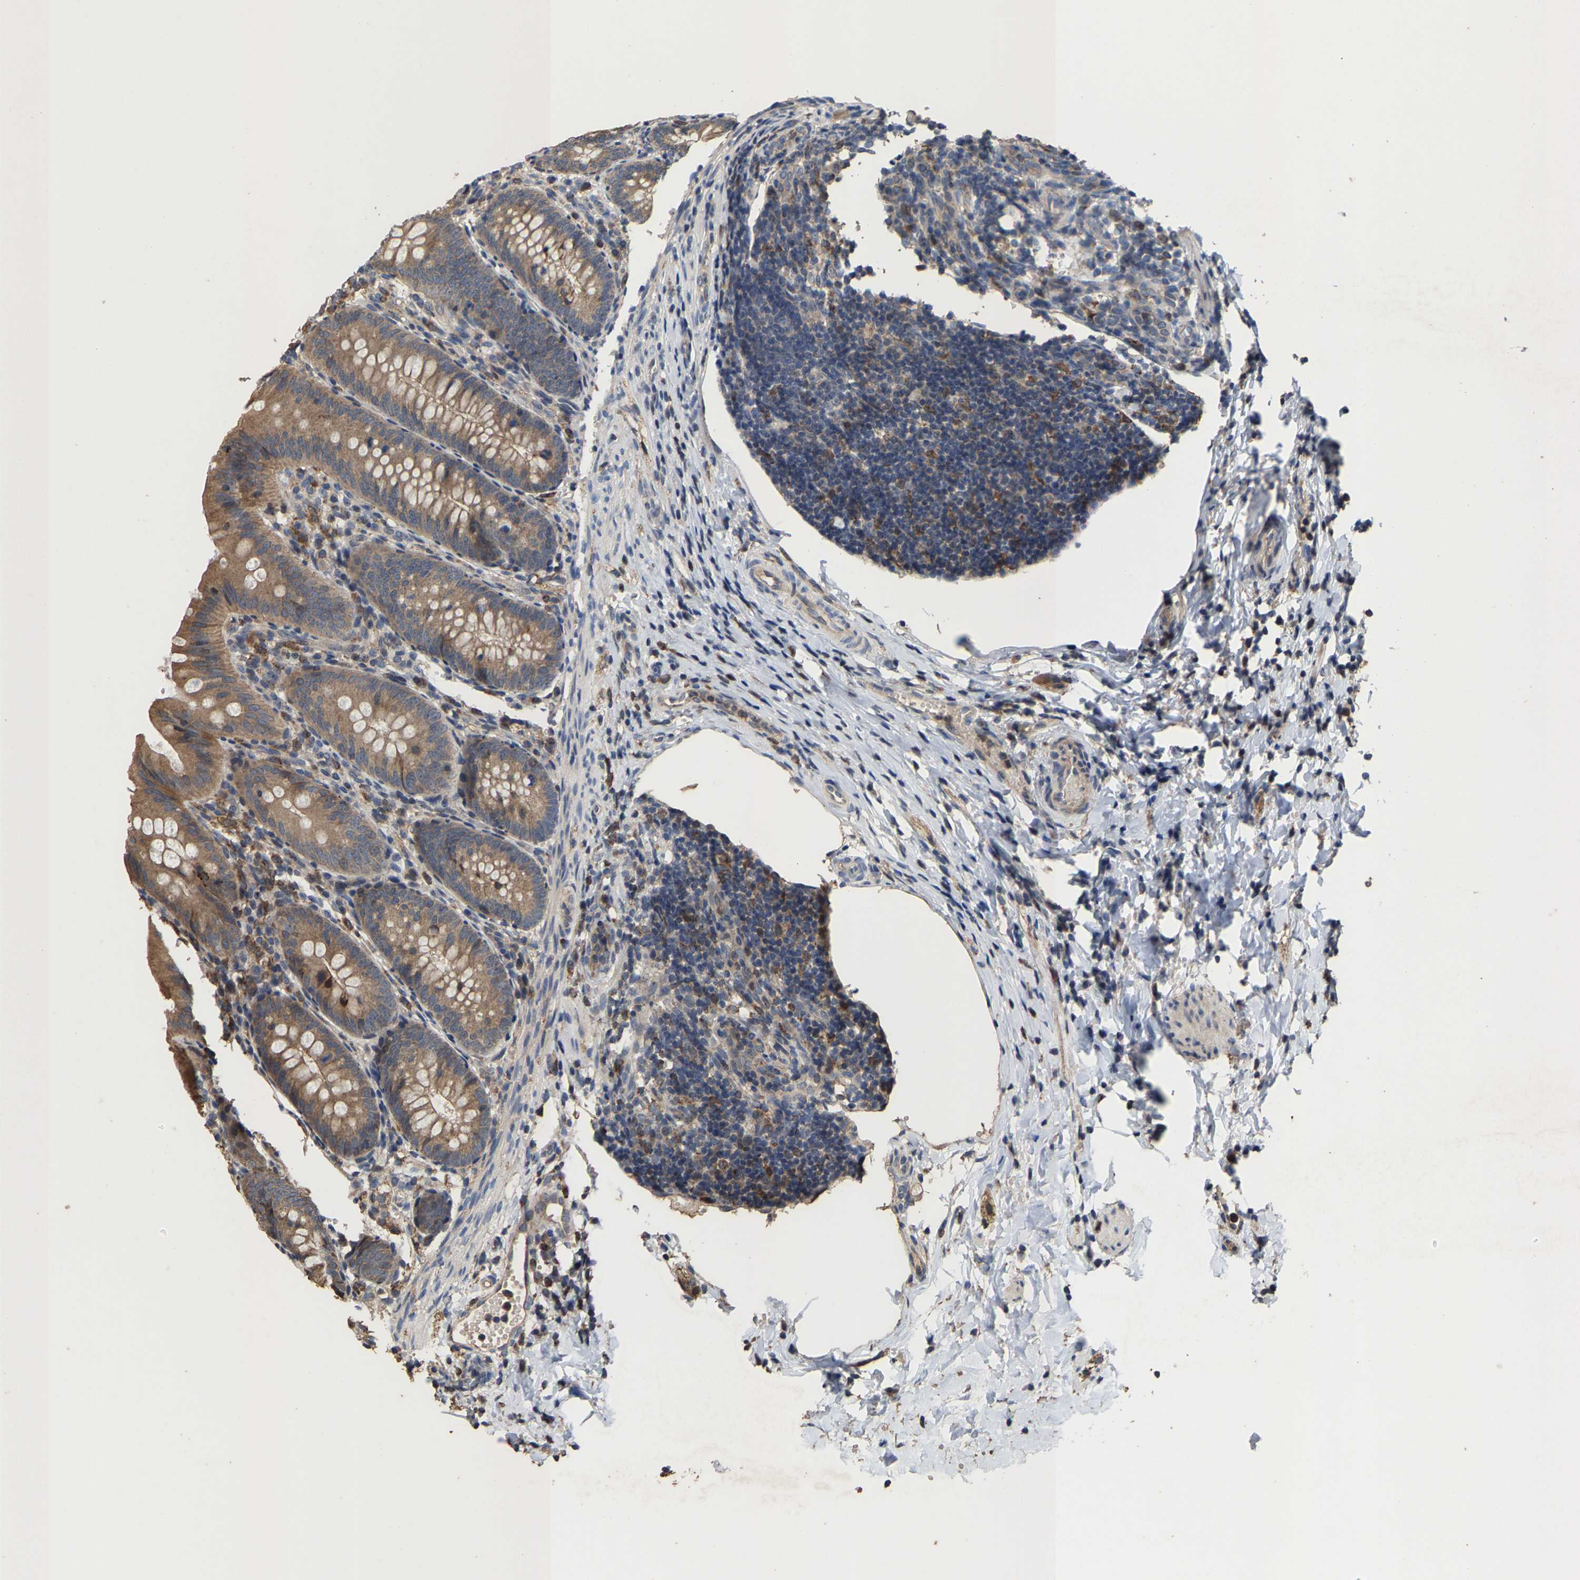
{"staining": {"intensity": "moderate", "quantity": ">75%", "location": "cytoplasmic/membranous"}, "tissue": "appendix", "cell_type": "Glandular cells", "image_type": "normal", "snomed": [{"axis": "morphology", "description": "Normal tissue, NOS"}, {"axis": "topography", "description": "Appendix"}], "caption": "Immunohistochemistry photomicrograph of unremarkable appendix: human appendix stained using IHC demonstrates medium levels of moderate protein expression localized specifically in the cytoplasmic/membranous of glandular cells, appearing as a cytoplasmic/membranous brown color.", "gene": "TDRKH", "patient": {"sex": "male", "age": 1}}